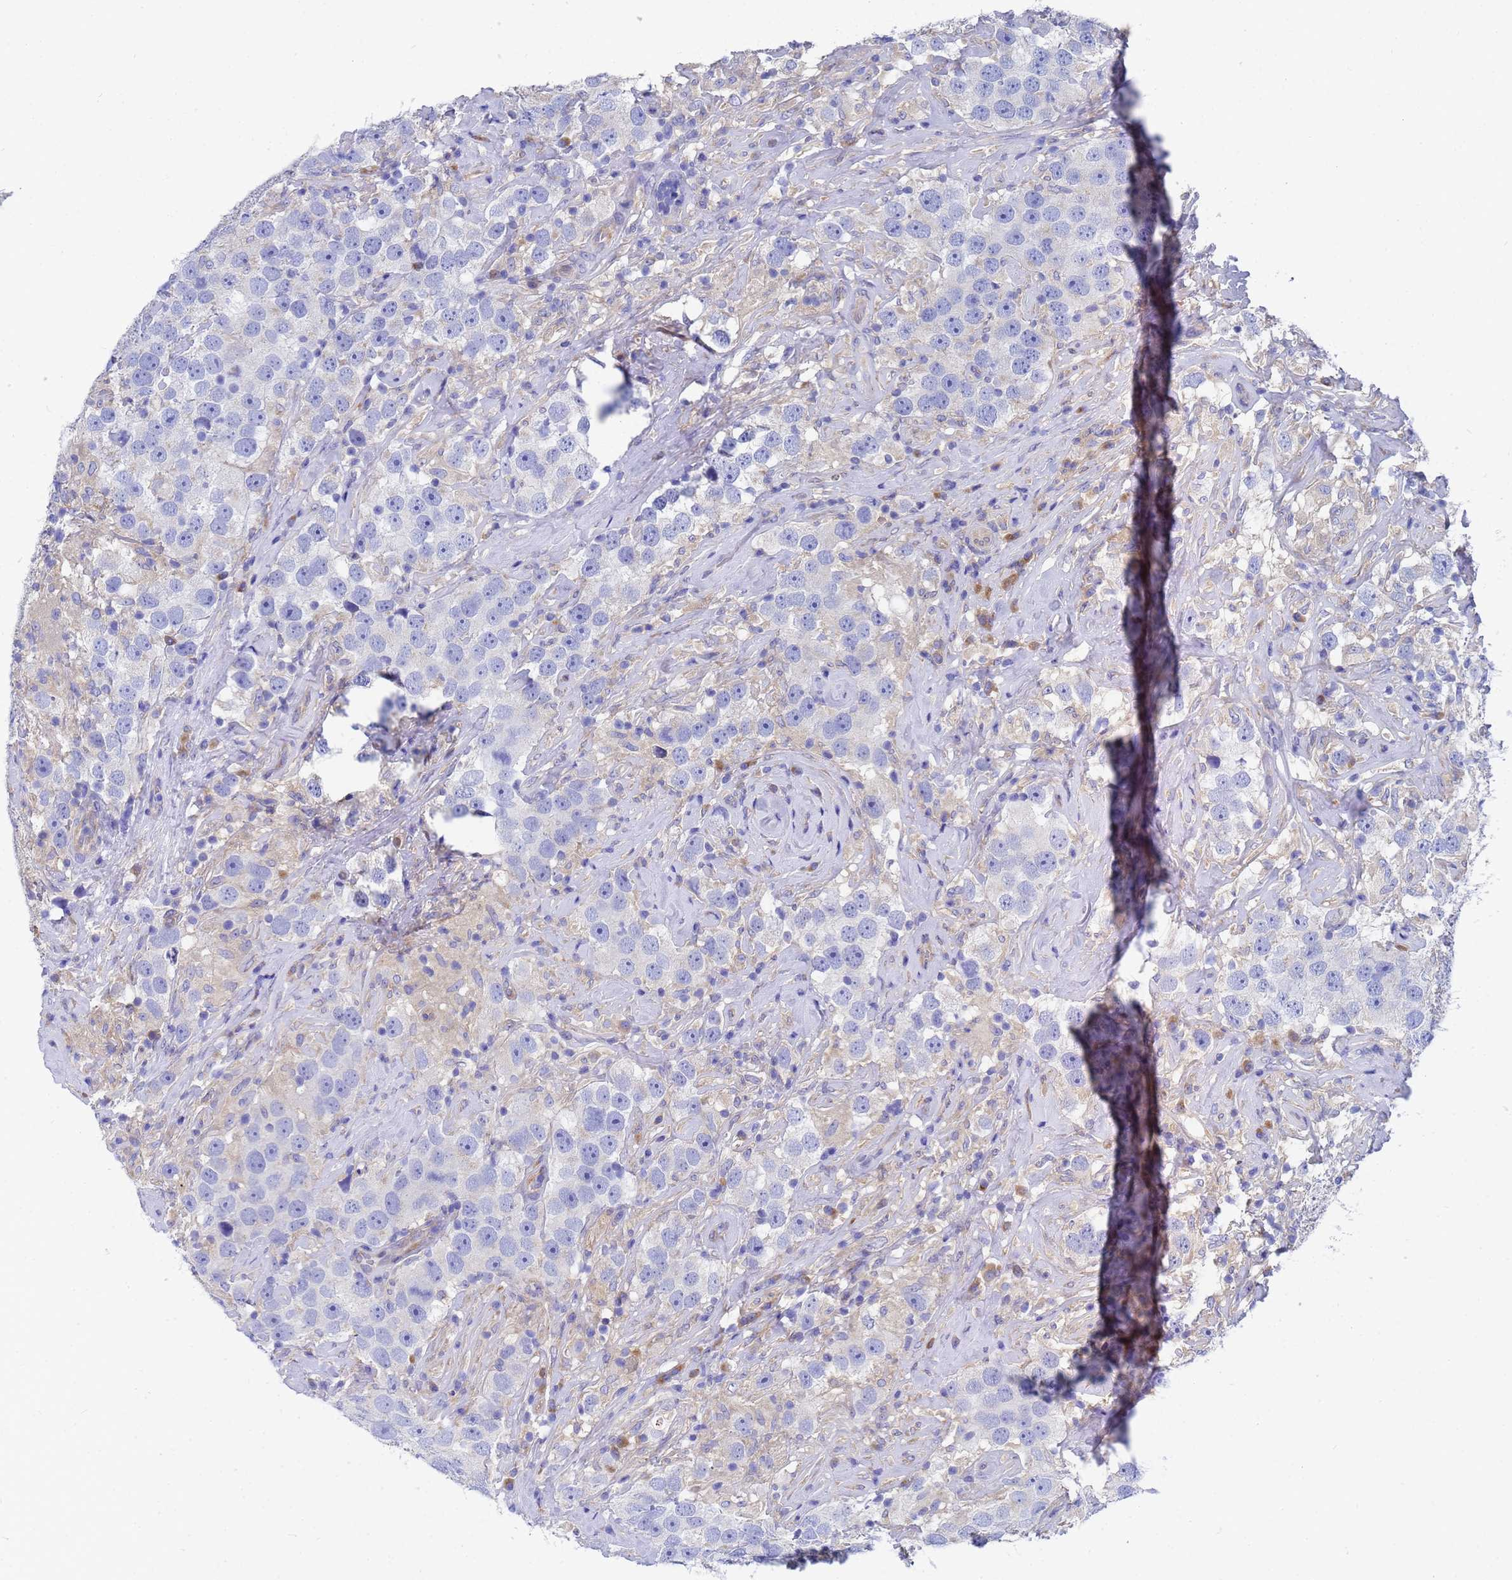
{"staining": {"intensity": "negative", "quantity": "none", "location": "none"}, "tissue": "testis cancer", "cell_type": "Tumor cells", "image_type": "cancer", "snomed": [{"axis": "morphology", "description": "Seminoma, NOS"}, {"axis": "topography", "description": "Testis"}], "caption": "Tumor cells show no significant protein positivity in testis seminoma.", "gene": "TM4SF4", "patient": {"sex": "male", "age": 49}}